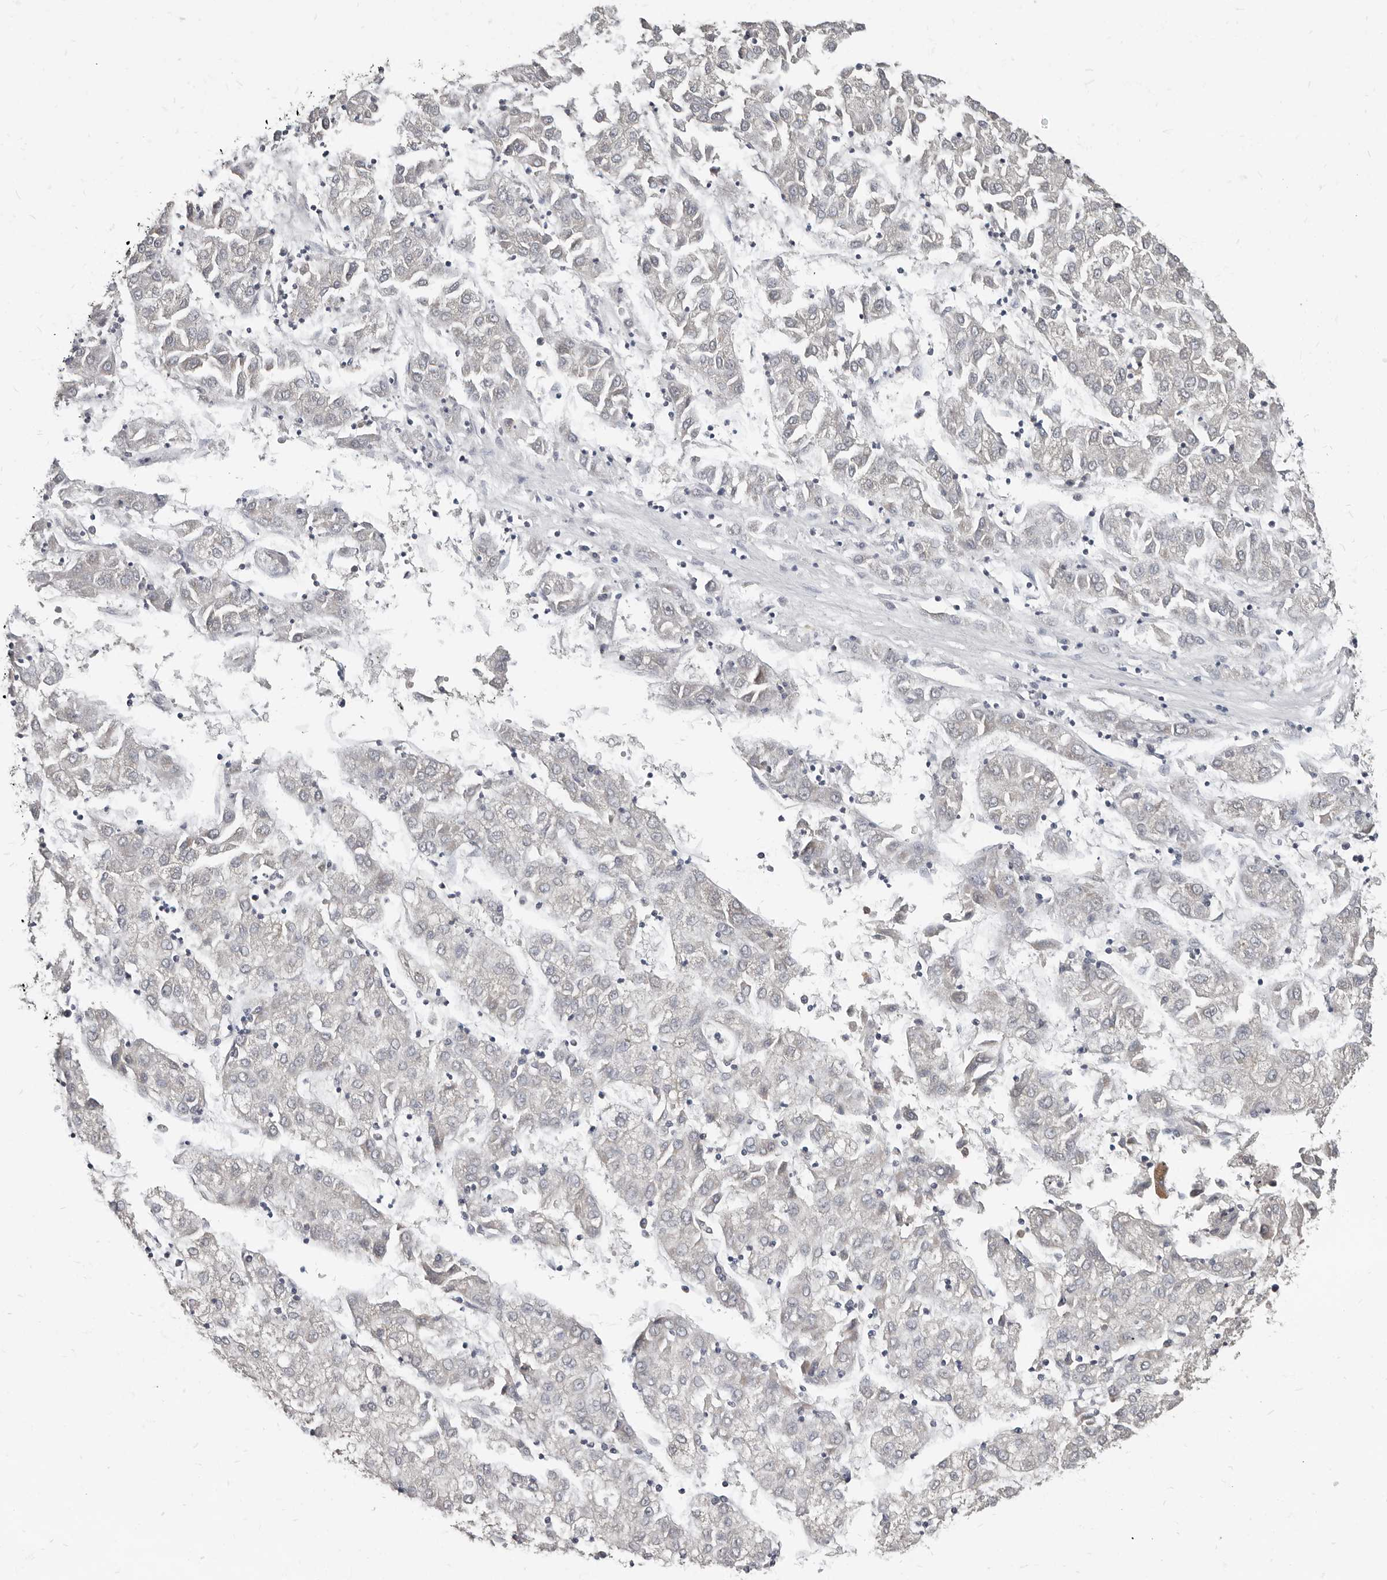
{"staining": {"intensity": "negative", "quantity": "none", "location": "none"}, "tissue": "liver cancer", "cell_type": "Tumor cells", "image_type": "cancer", "snomed": [{"axis": "morphology", "description": "Carcinoma, Hepatocellular, NOS"}, {"axis": "topography", "description": "Liver"}], "caption": "This photomicrograph is of liver cancer (hepatocellular carcinoma) stained with immunohistochemistry to label a protein in brown with the nuclei are counter-stained blue. There is no expression in tumor cells.", "gene": "MRGPRF", "patient": {"sex": "male", "age": 72}}